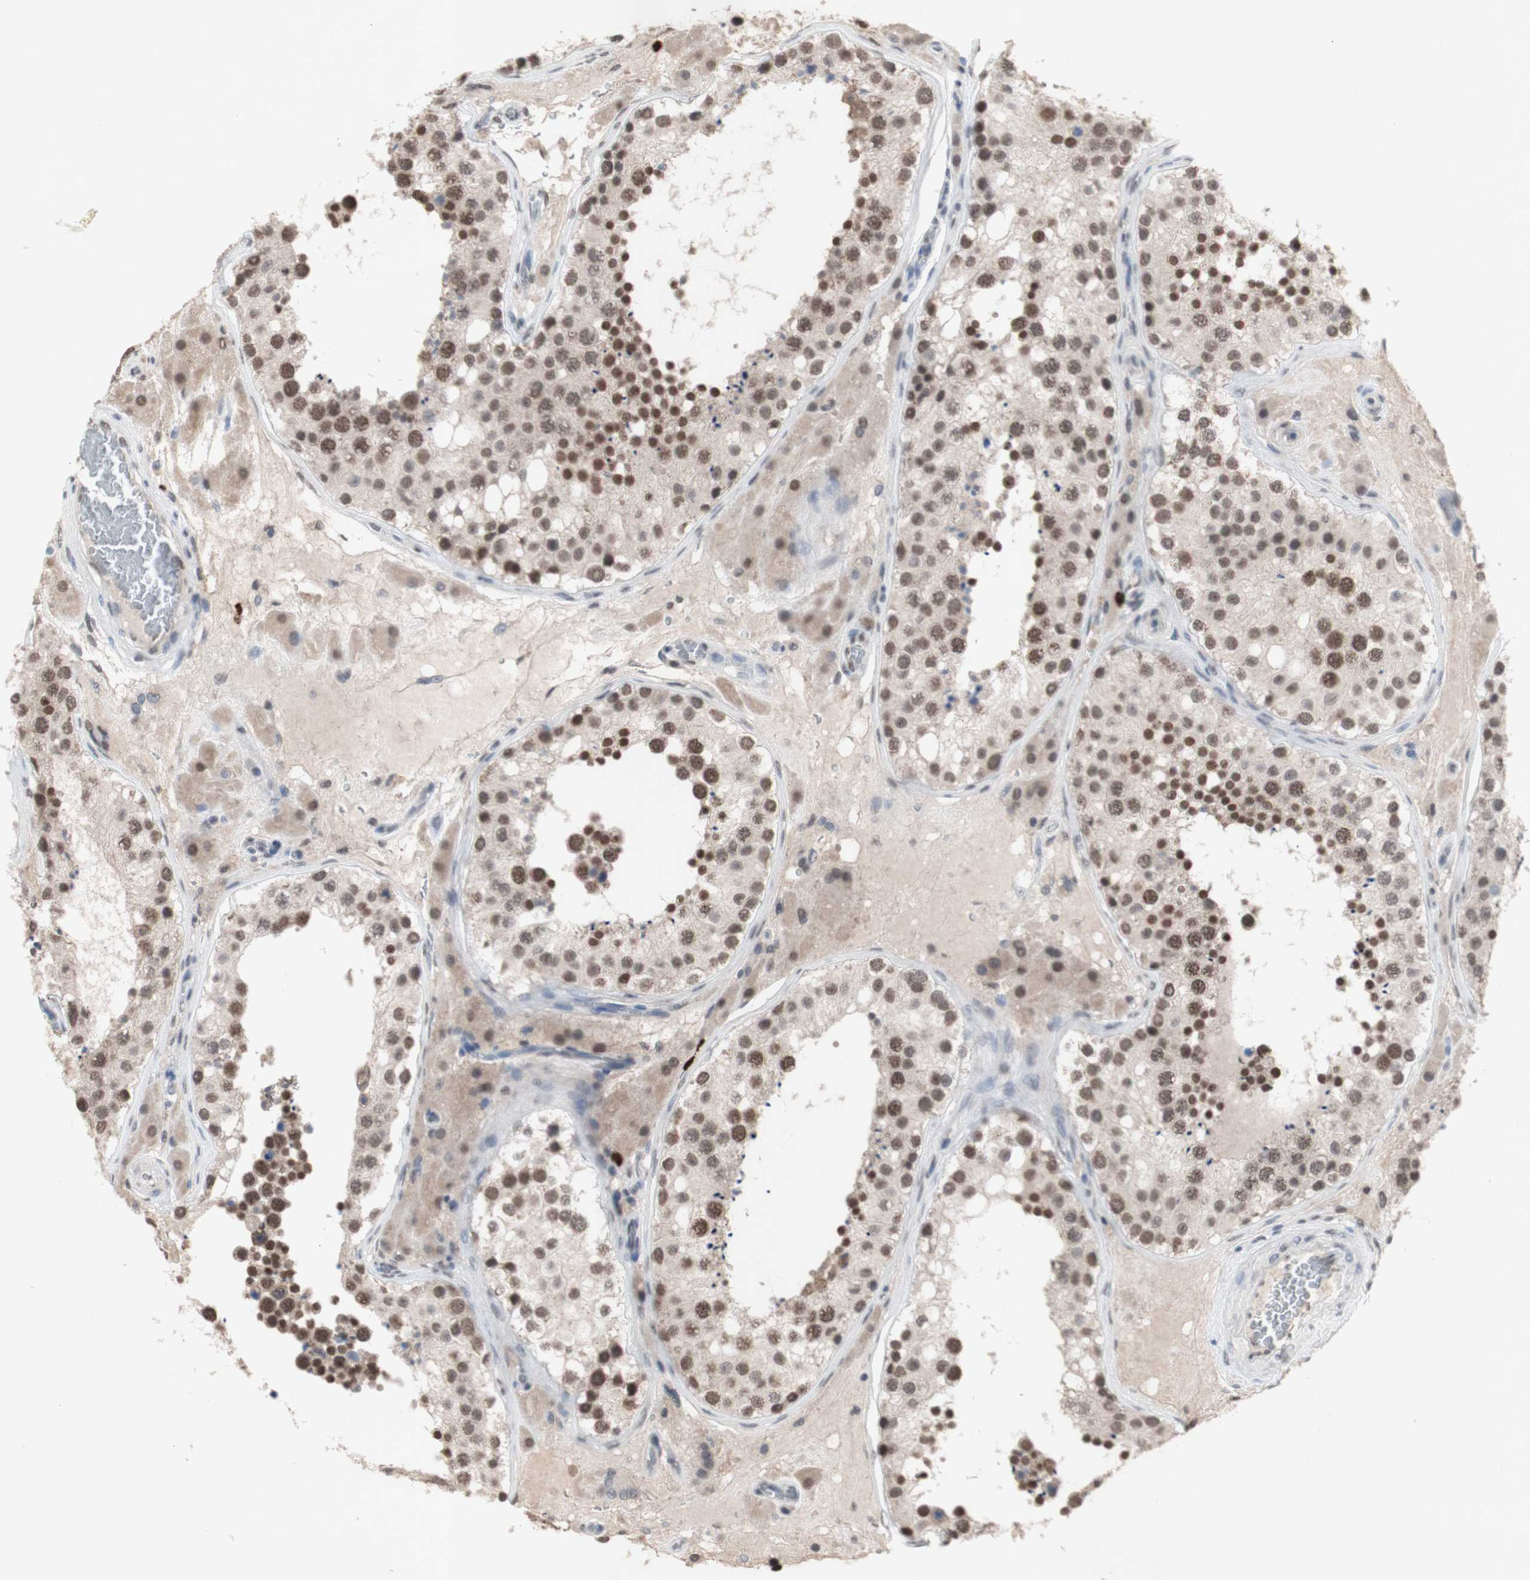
{"staining": {"intensity": "moderate", "quantity": ">75%", "location": "nuclear"}, "tissue": "testis", "cell_type": "Cells in seminiferous ducts", "image_type": "normal", "snomed": [{"axis": "morphology", "description": "Normal tissue, NOS"}, {"axis": "topography", "description": "Testis"}], "caption": "Immunohistochemical staining of unremarkable testis exhibits medium levels of moderate nuclear expression in about >75% of cells in seminiferous ducts. (DAB (3,3'-diaminobenzidine) = brown stain, brightfield microscopy at high magnification).", "gene": "SFPQ", "patient": {"sex": "male", "age": 26}}